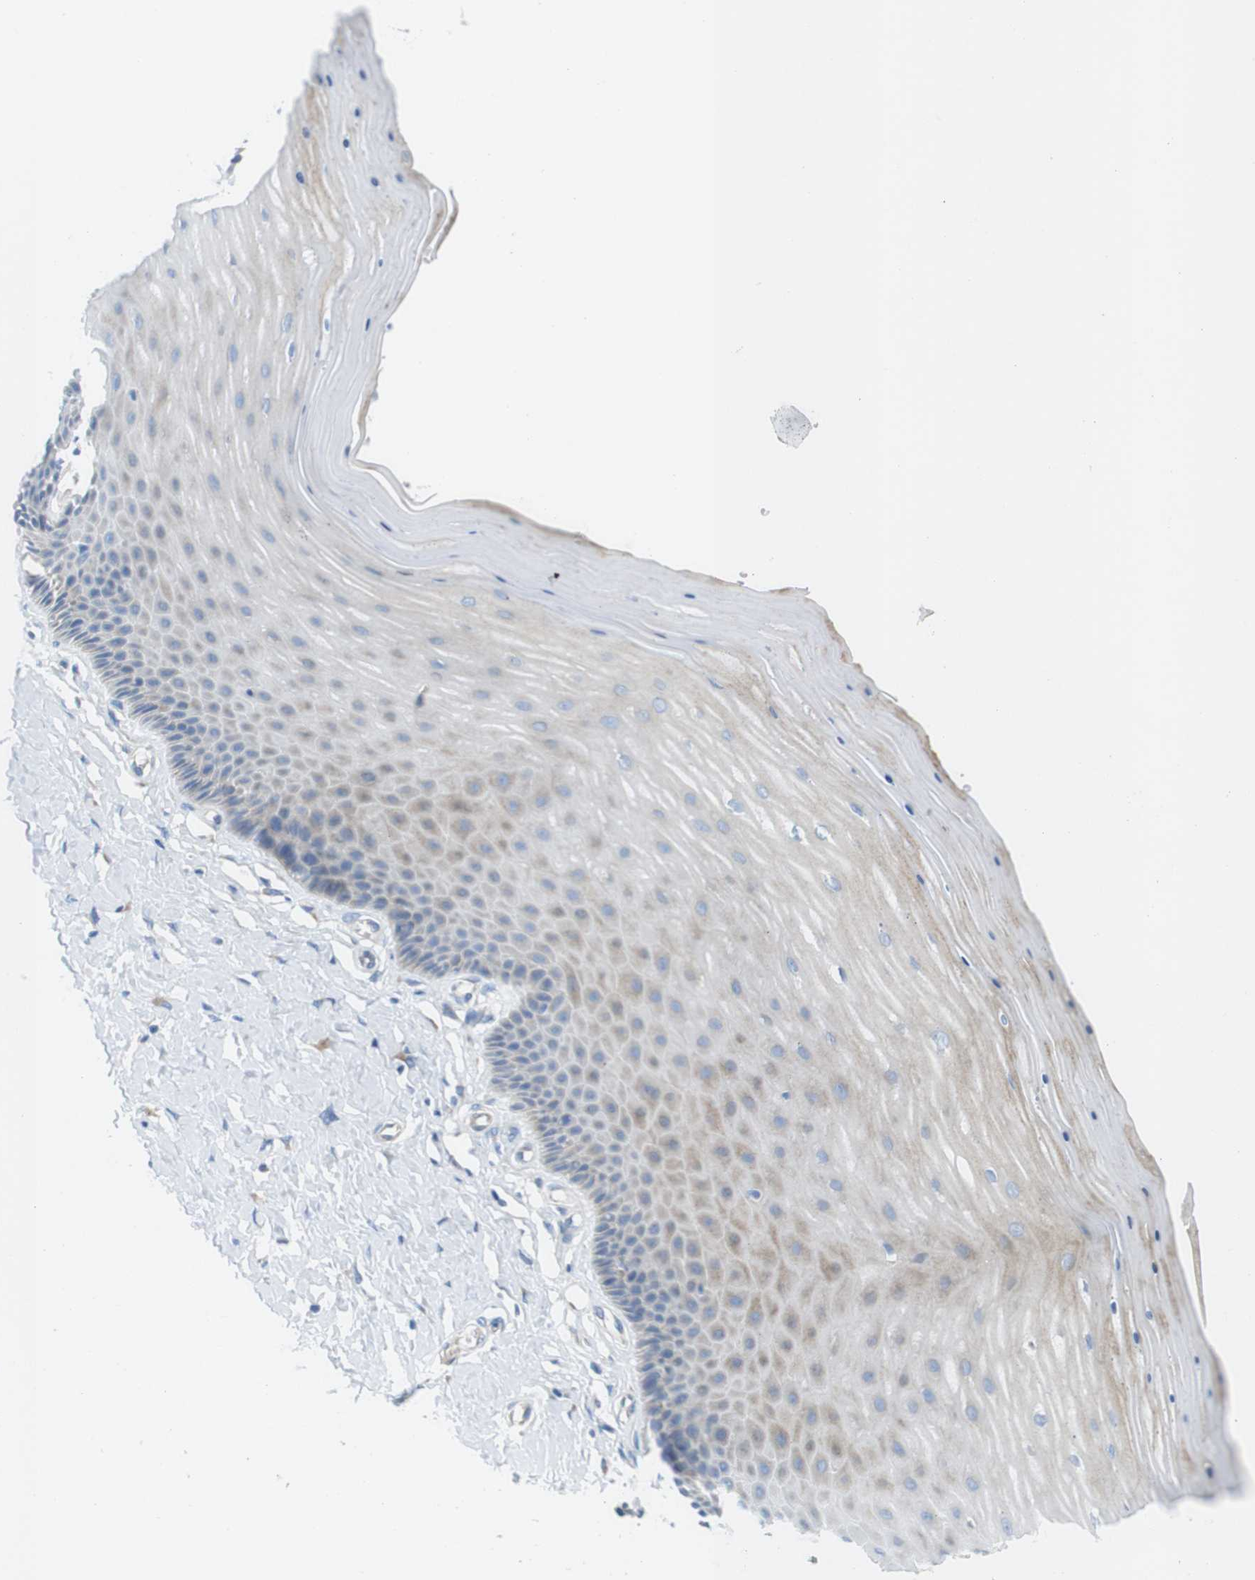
{"staining": {"intensity": "weak", "quantity": "<25%", "location": "cytoplasmic/membranous"}, "tissue": "cervix", "cell_type": "Squamous epithelial cells", "image_type": "normal", "snomed": [{"axis": "morphology", "description": "Normal tissue, NOS"}, {"axis": "topography", "description": "Cervix"}], "caption": "The immunohistochemistry (IHC) photomicrograph has no significant staining in squamous epithelial cells of cervix. (DAB IHC, high magnification).", "gene": "TMEM234", "patient": {"sex": "female", "age": 55}}